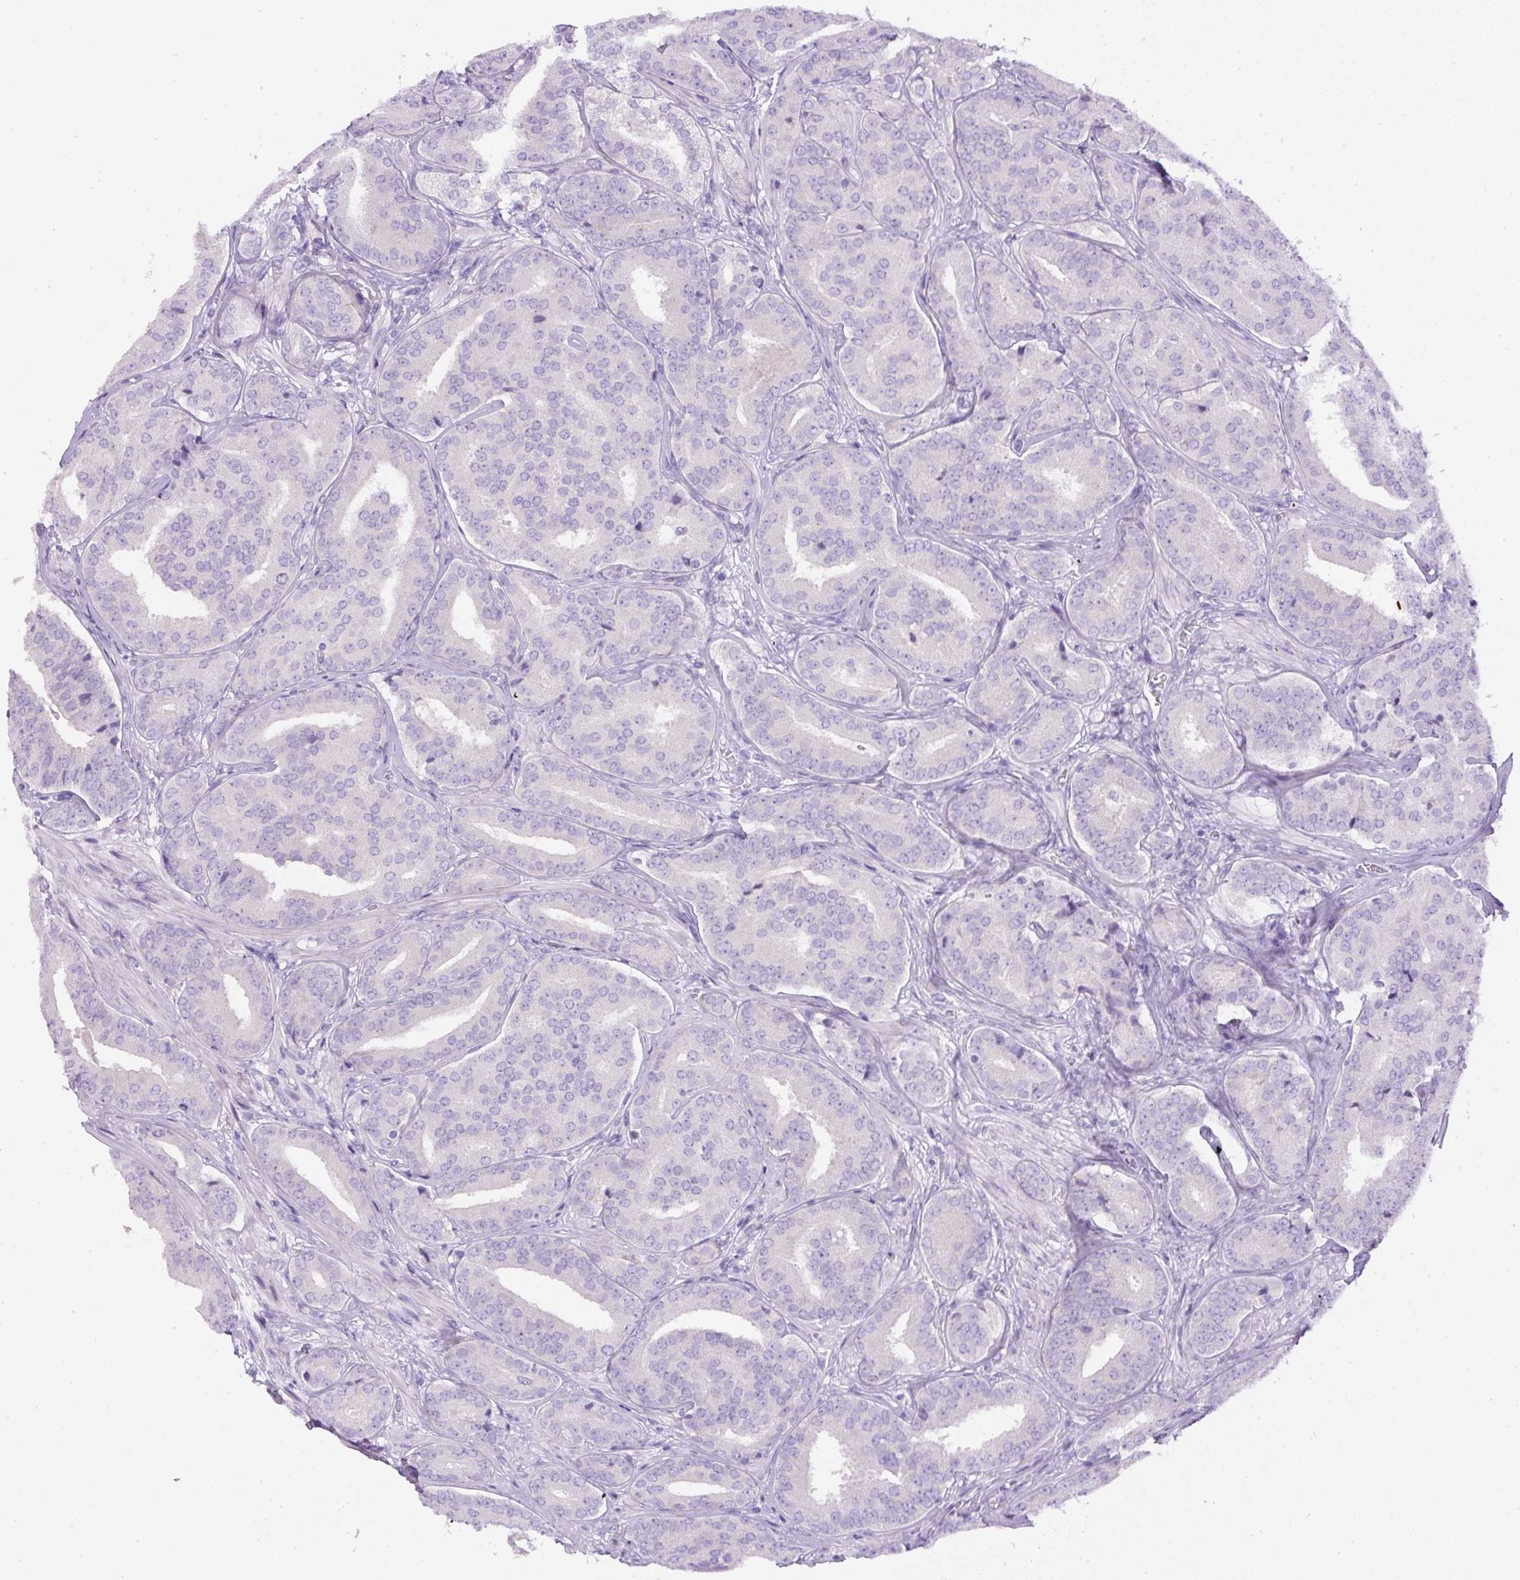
{"staining": {"intensity": "negative", "quantity": "none", "location": "none"}, "tissue": "prostate cancer", "cell_type": "Tumor cells", "image_type": "cancer", "snomed": [{"axis": "morphology", "description": "Adenocarcinoma, High grade"}, {"axis": "topography", "description": "Prostate"}], "caption": "Immunohistochemistry photomicrograph of neoplastic tissue: human adenocarcinoma (high-grade) (prostate) stained with DAB (3,3'-diaminobenzidine) reveals no significant protein expression in tumor cells.", "gene": "DAPK1", "patient": {"sex": "male", "age": 63}}